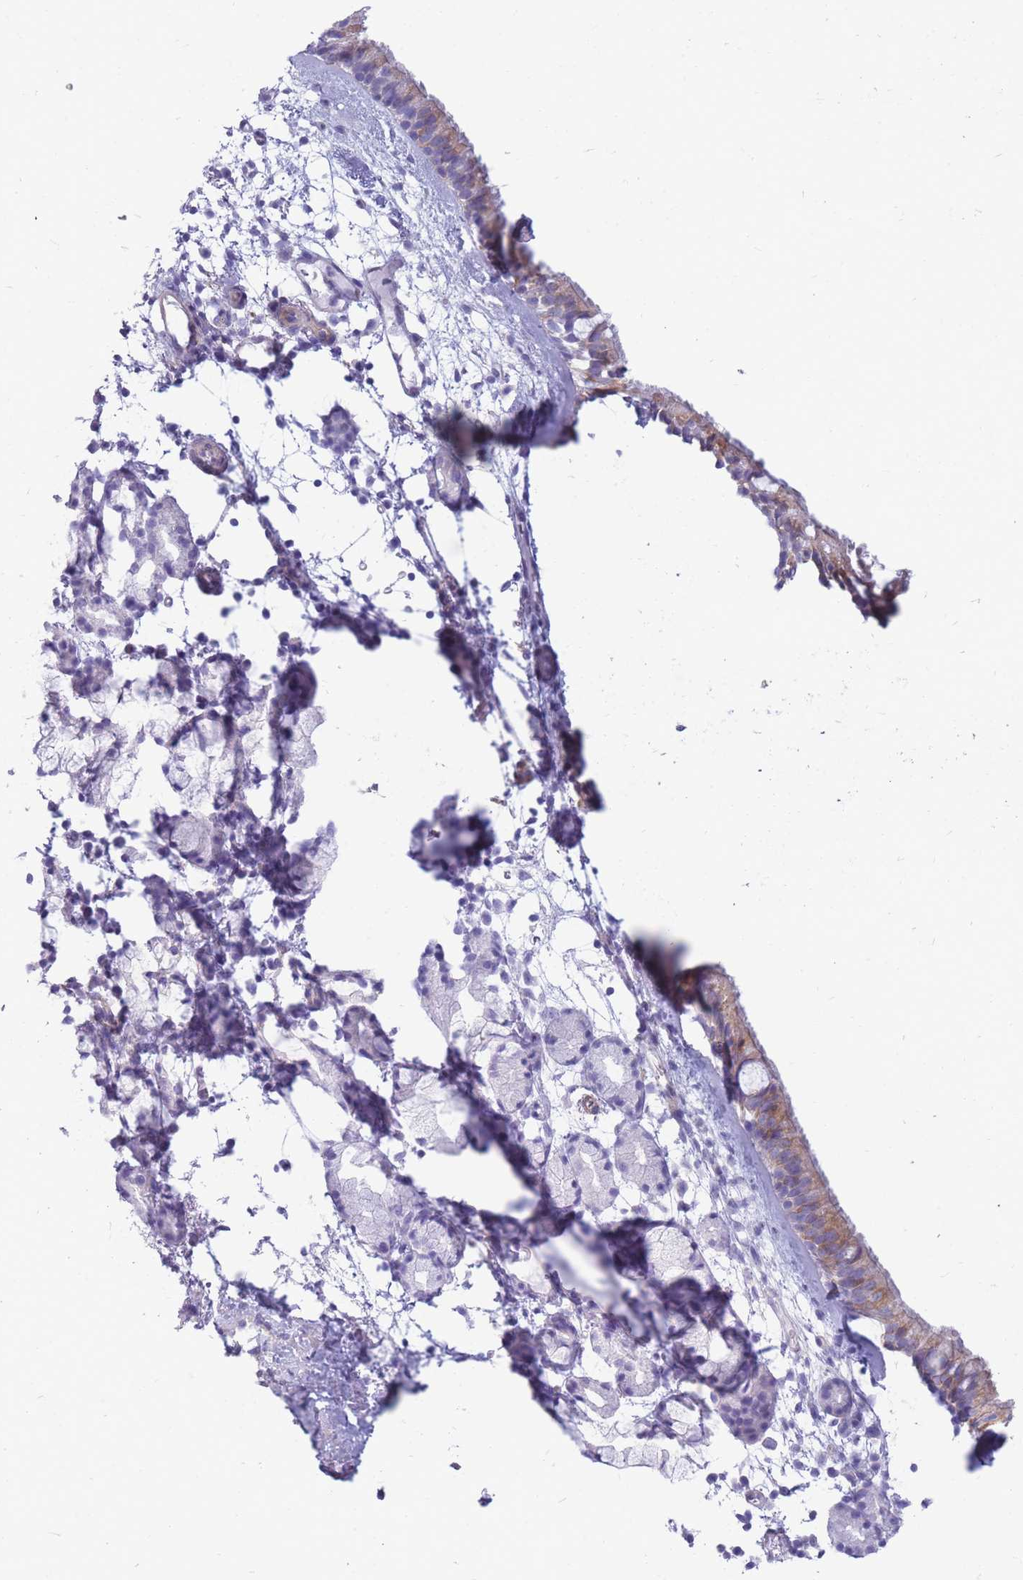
{"staining": {"intensity": "weak", "quantity": "25%-75%", "location": "cytoplasmic/membranous"}, "tissue": "nasopharynx", "cell_type": "Respiratory epithelial cells", "image_type": "normal", "snomed": [{"axis": "morphology", "description": "Normal tissue, NOS"}, {"axis": "topography", "description": "Nasopharynx"}], "caption": "Protein analysis of normal nasopharynx displays weak cytoplasmic/membranous staining in approximately 25%-75% of respiratory epithelial cells. (IHC, brightfield microscopy, high magnification).", "gene": "MTSS2", "patient": {"sex": "female", "age": 81}}